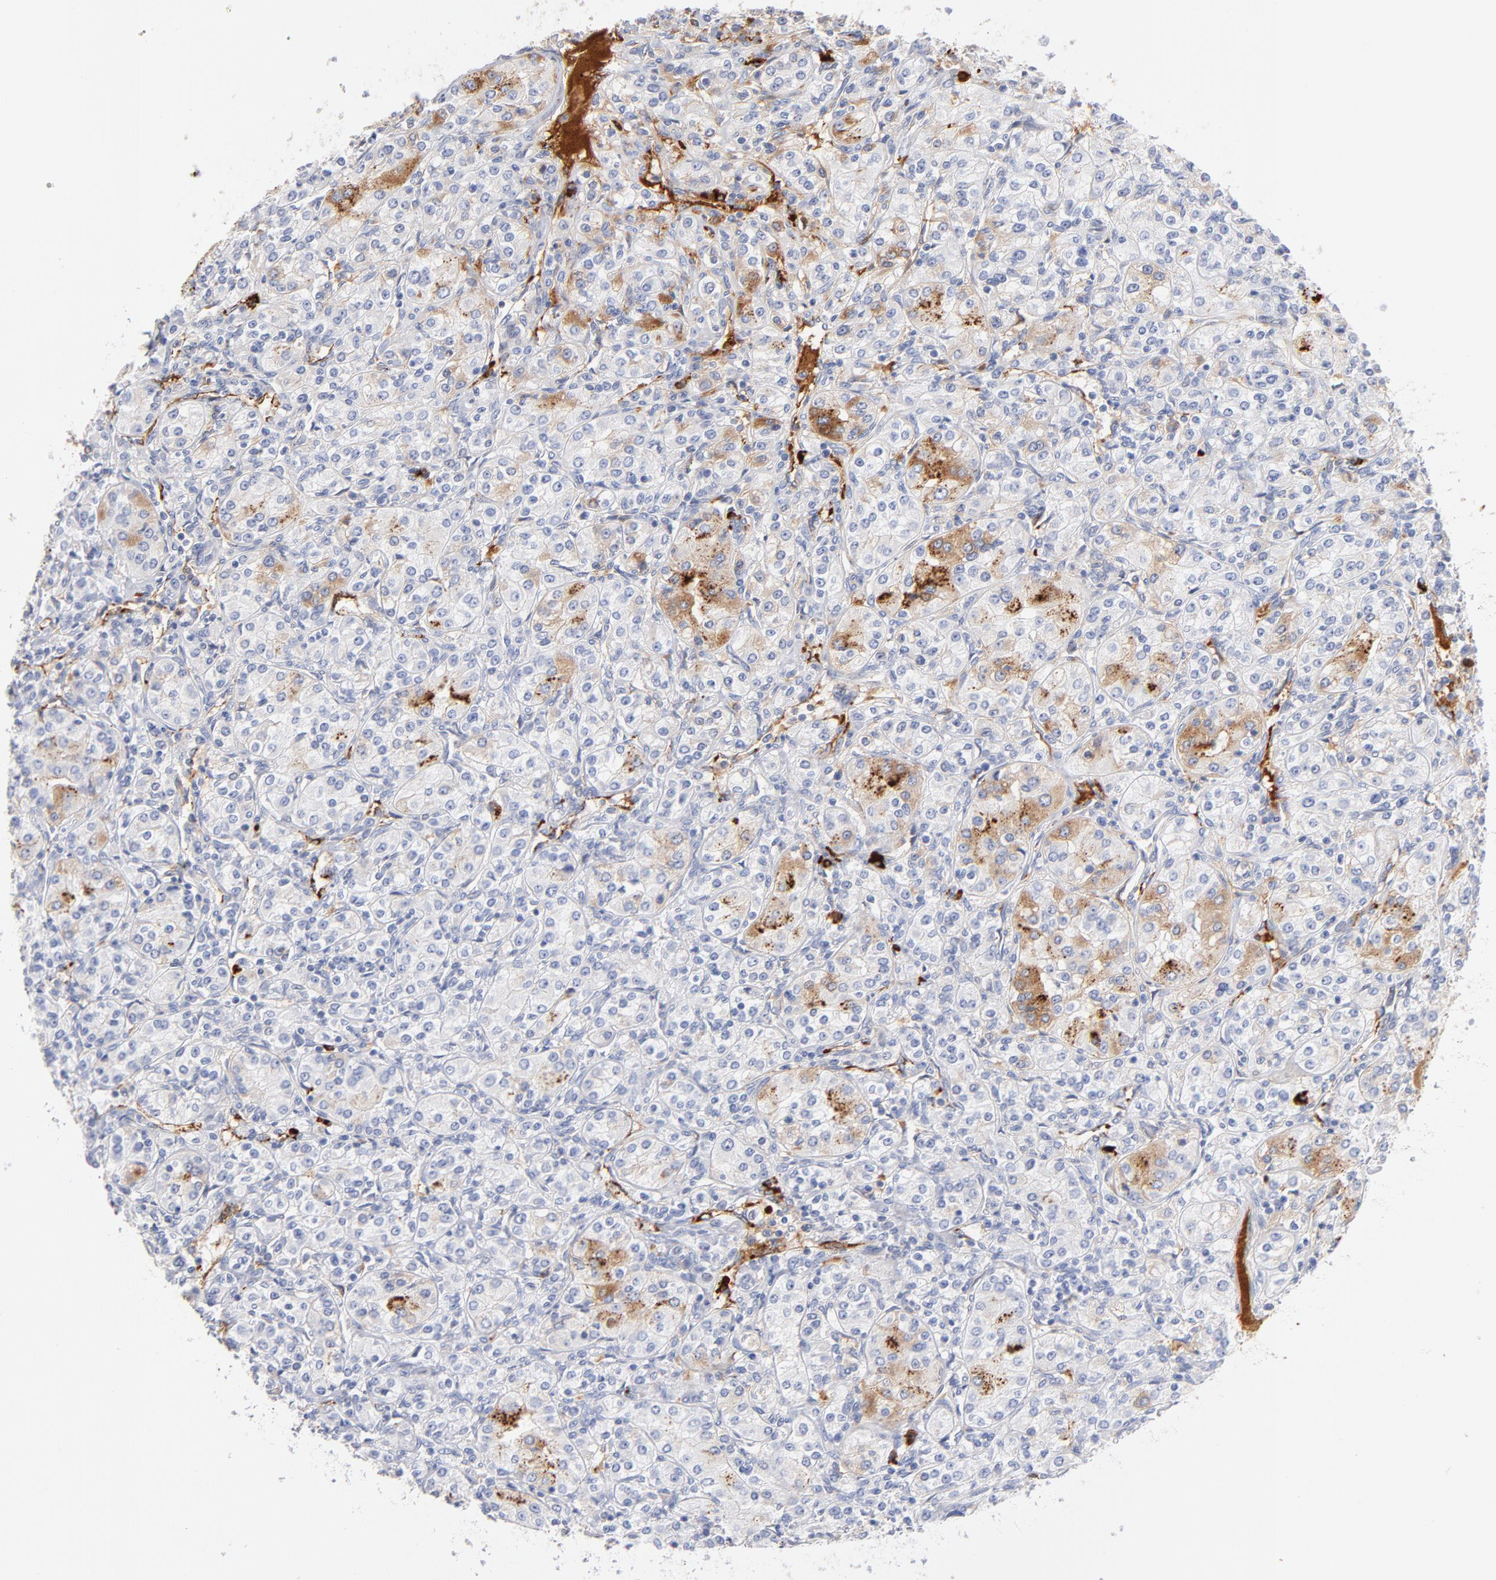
{"staining": {"intensity": "negative", "quantity": "none", "location": "none"}, "tissue": "renal cancer", "cell_type": "Tumor cells", "image_type": "cancer", "snomed": [{"axis": "morphology", "description": "Adenocarcinoma, NOS"}, {"axis": "topography", "description": "Kidney"}], "caption": "Immunohistochemistry (IHC) image of renal cancer (adenocarcinoma) stained for a protein (brown), which displays no positivity in tumor cells.", "gene": "PLAT", "patient": {"sex": "male", "age": 77}}